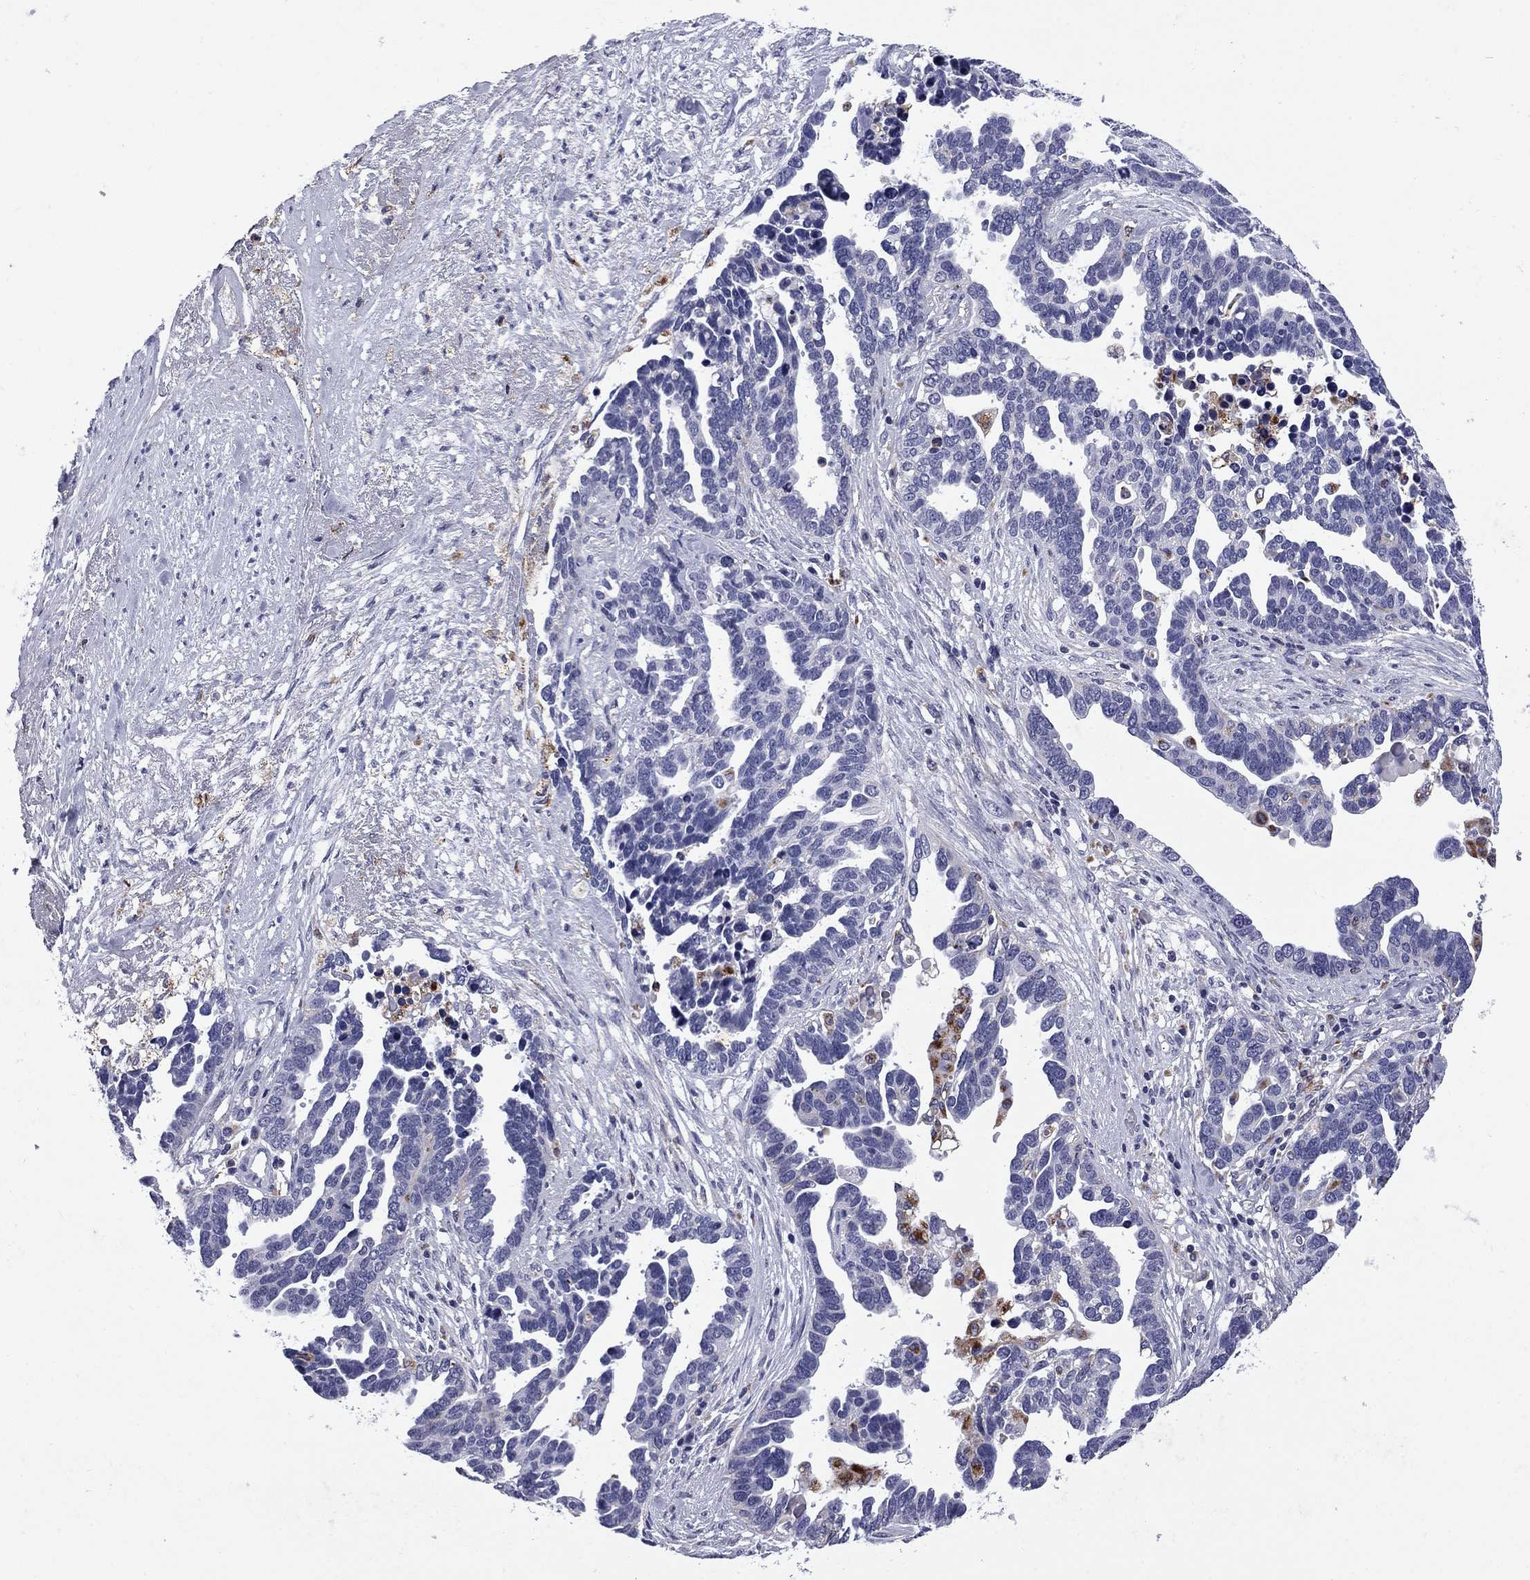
{"staining": {"intensity": "negative", "quantity": "none", "location": "none"}, "tissue": "ovarian cancer", "cell_type": "Tumor cells", "image_type": "cancer", "snomed": [{"axis": "morphology", "description": "Cystadenocarcinoma, serous, NOS"}, {"axis": "topography", "description": "Ovary"}], "caption": "Histopathology image shows no protein staining in tumor cells of serous cystadenocarcinoma (ovarian) tissue.", "gene": "MADCAM1", "patient": {"sex": "female", "age": 54}}